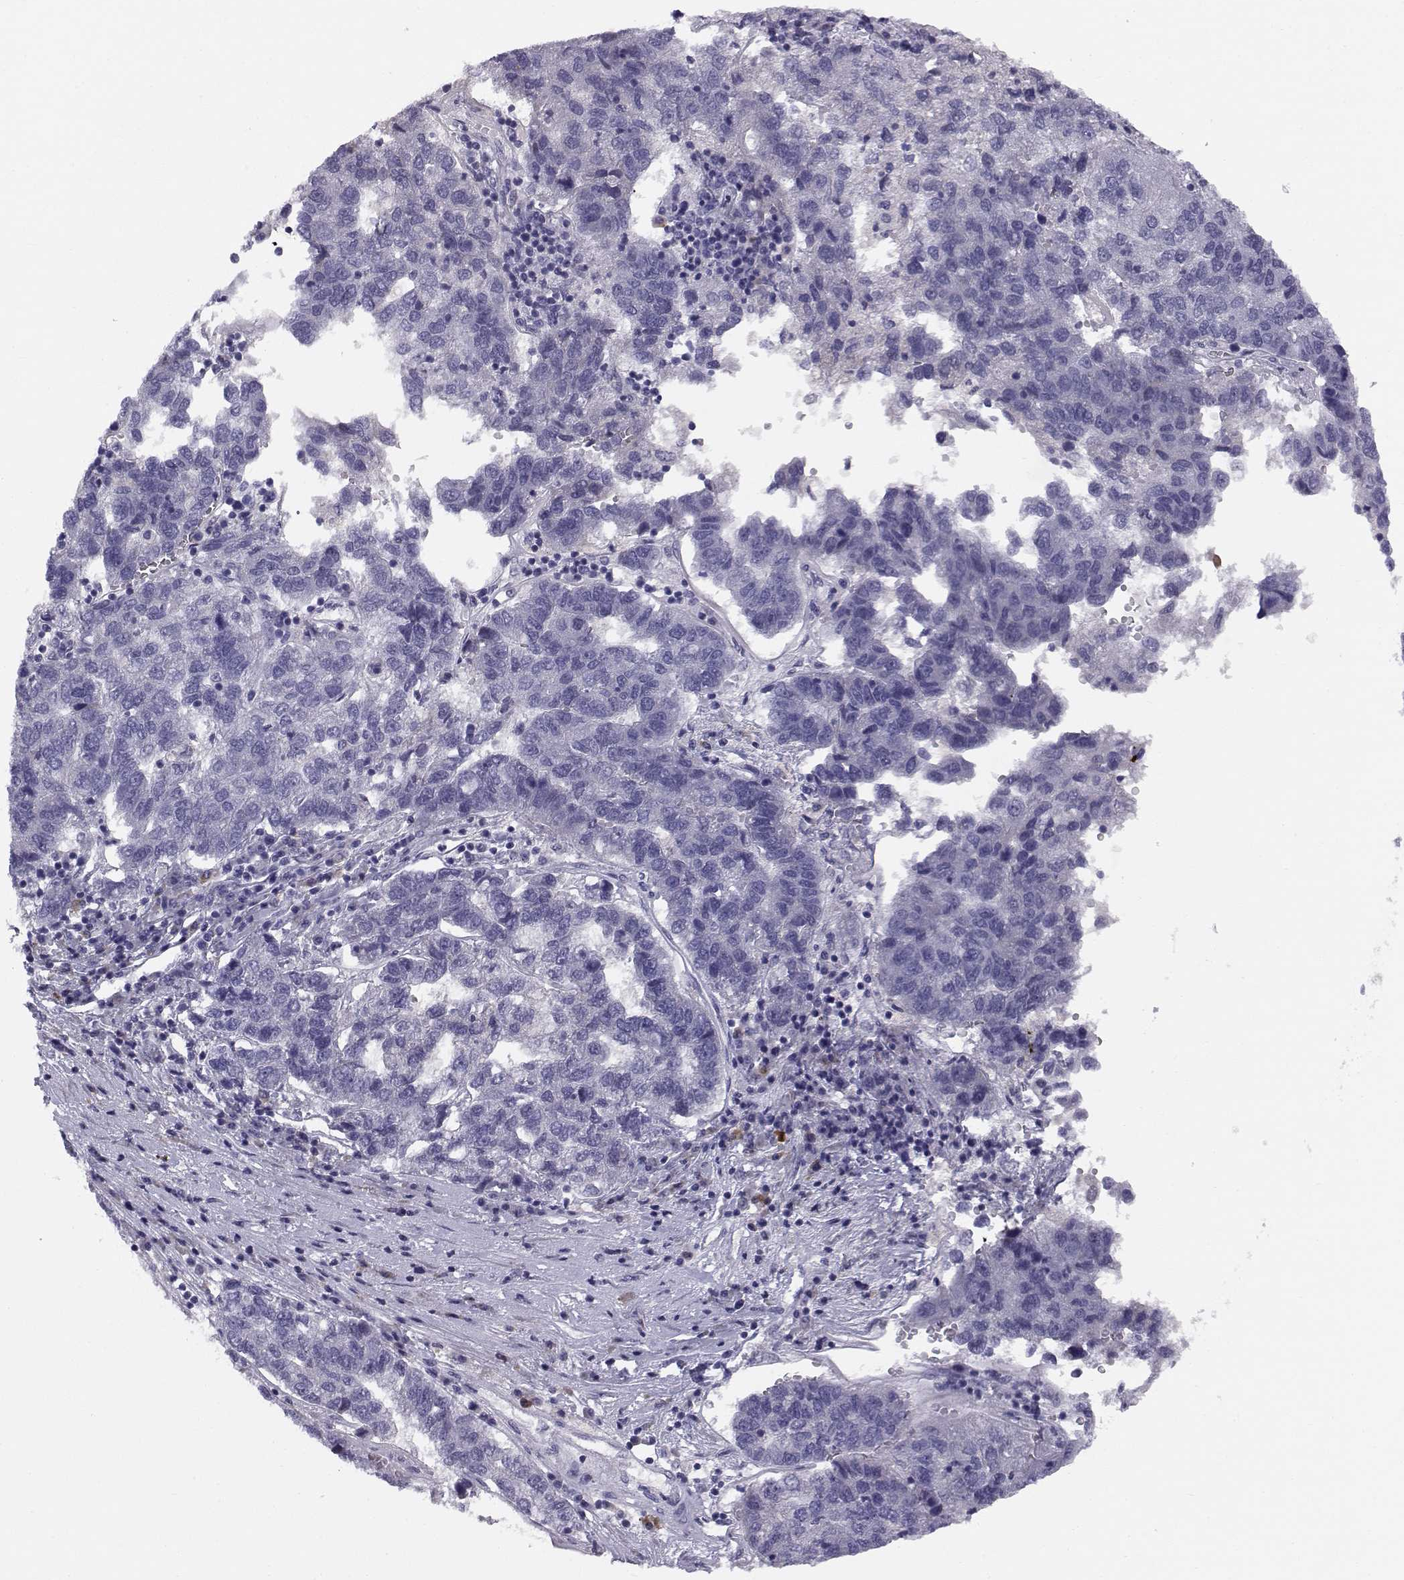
{"staining": {"intensity": "negative", "quantity": "none", "location": "none"}, "tissue": "pancreatic cancer", "cell_type": "Tumor cells", "image_type": "cancer", "snomed": [{"axis": "morphology", "description": "Adenocarcinoma, NOS"}, {"axis": "topography", "description": "Pancreas"}], "caption": "Micrograph shows no protein positivity in tumor cells of adenocarcinoma (pancreatic) tissue. (Immunohistochemistry, brightfield microscopy, high magnification).", "gene": "ACSL6", "patient": {"sex": "female", "age": 61}}